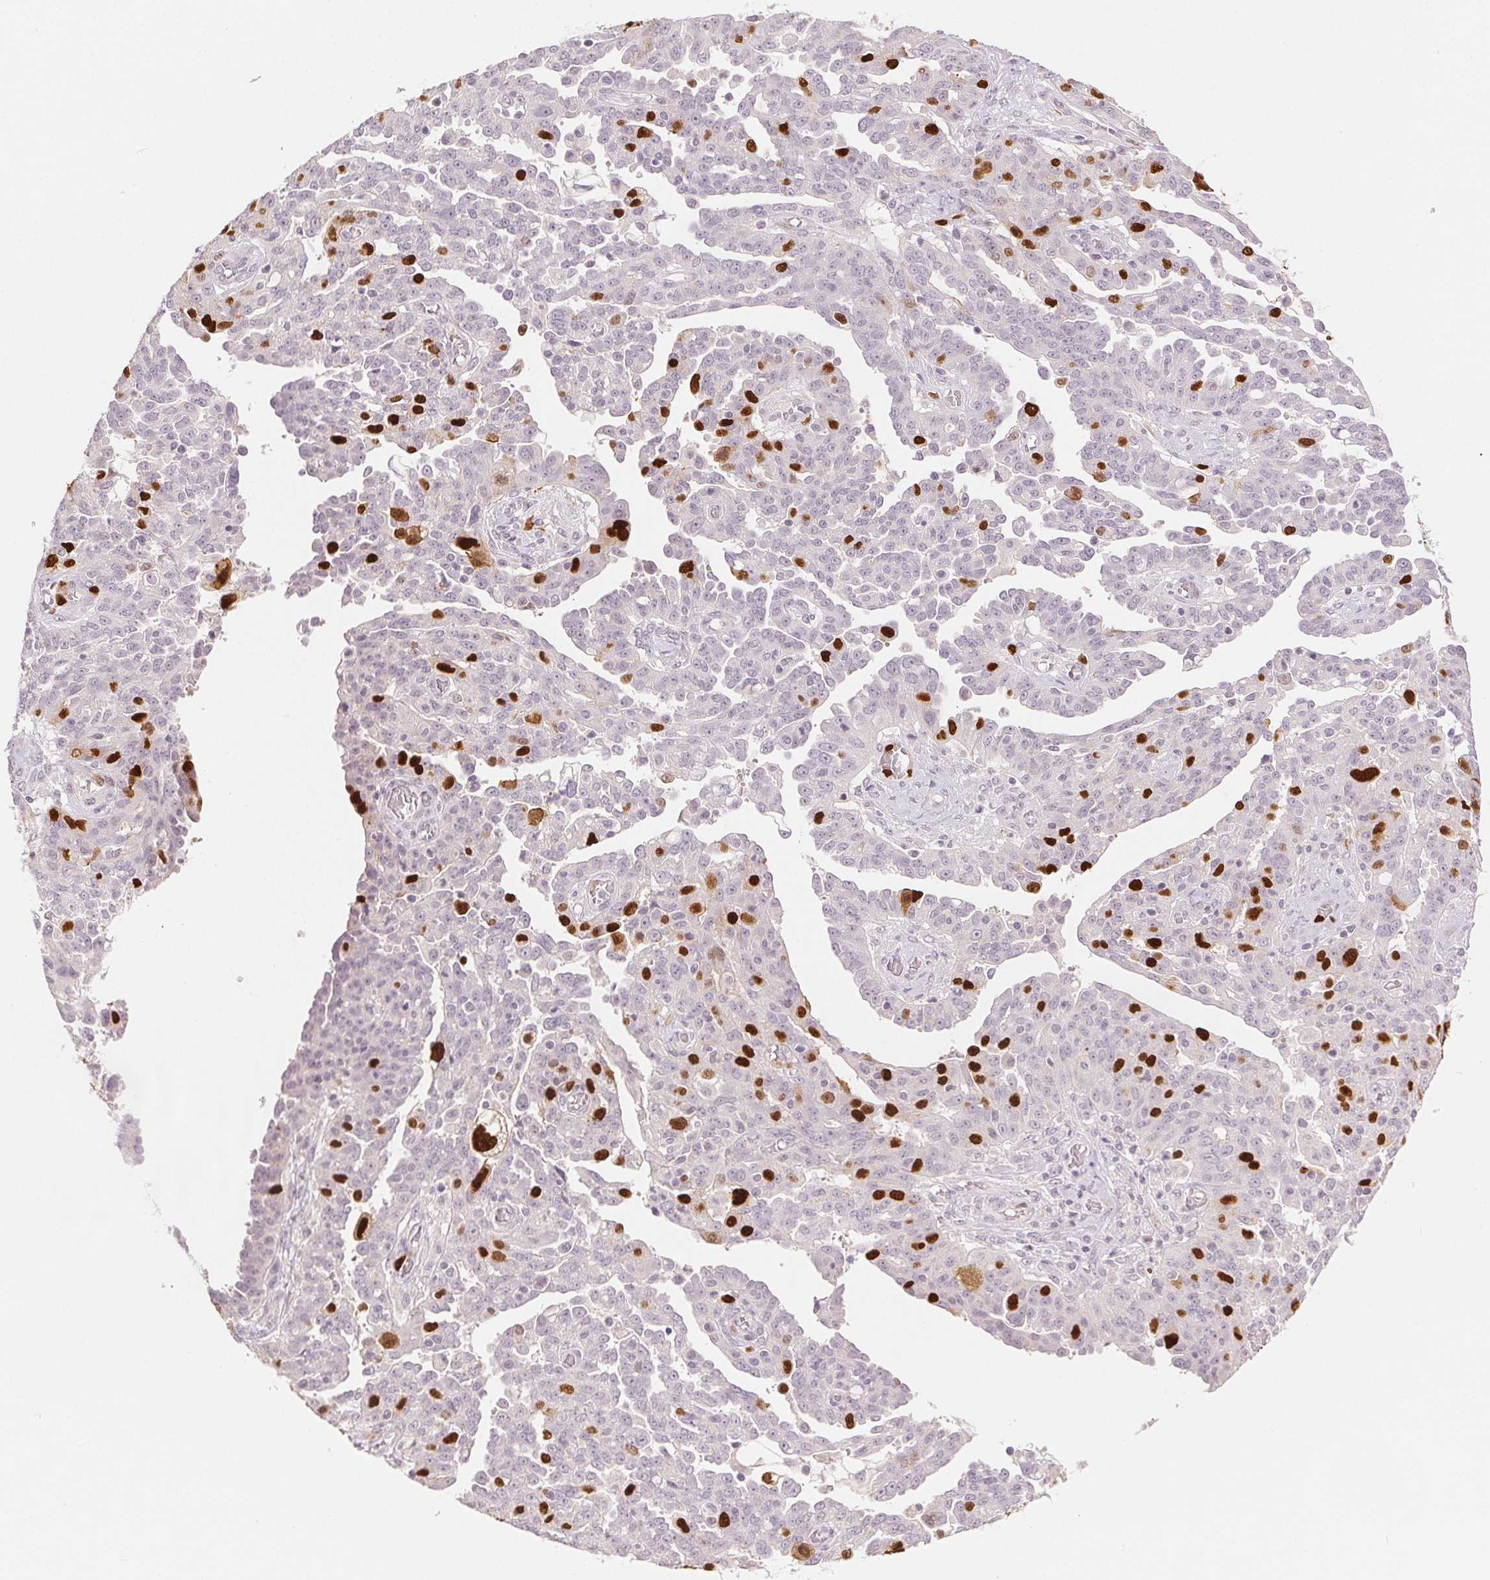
{"staining": {"intensity": "strong", "quantity": "<25%", "location": "nuclear"}, "tissue": "ovarian cancer", "cell_type": "Tumor cells", "image_type": "cancer", "snomed": [{"axis": "morphology", "description": "Cystadenocarcinoma, serous, NOS"}, {"axis": "topography", "description": "Ovary"}], "caption": "Immunohistochemistry image of neoplastic tissue: serous cystadenocarcinoma (ovarian) stained using immunohistochemistry (IHC) exhibits medium levels of strong protein expression localized specifically in the nuclear of tumor cells, appearing as a nuclear brown color.", "gene": "ANLN", "patient": {"sex": "female", "age": 67}}